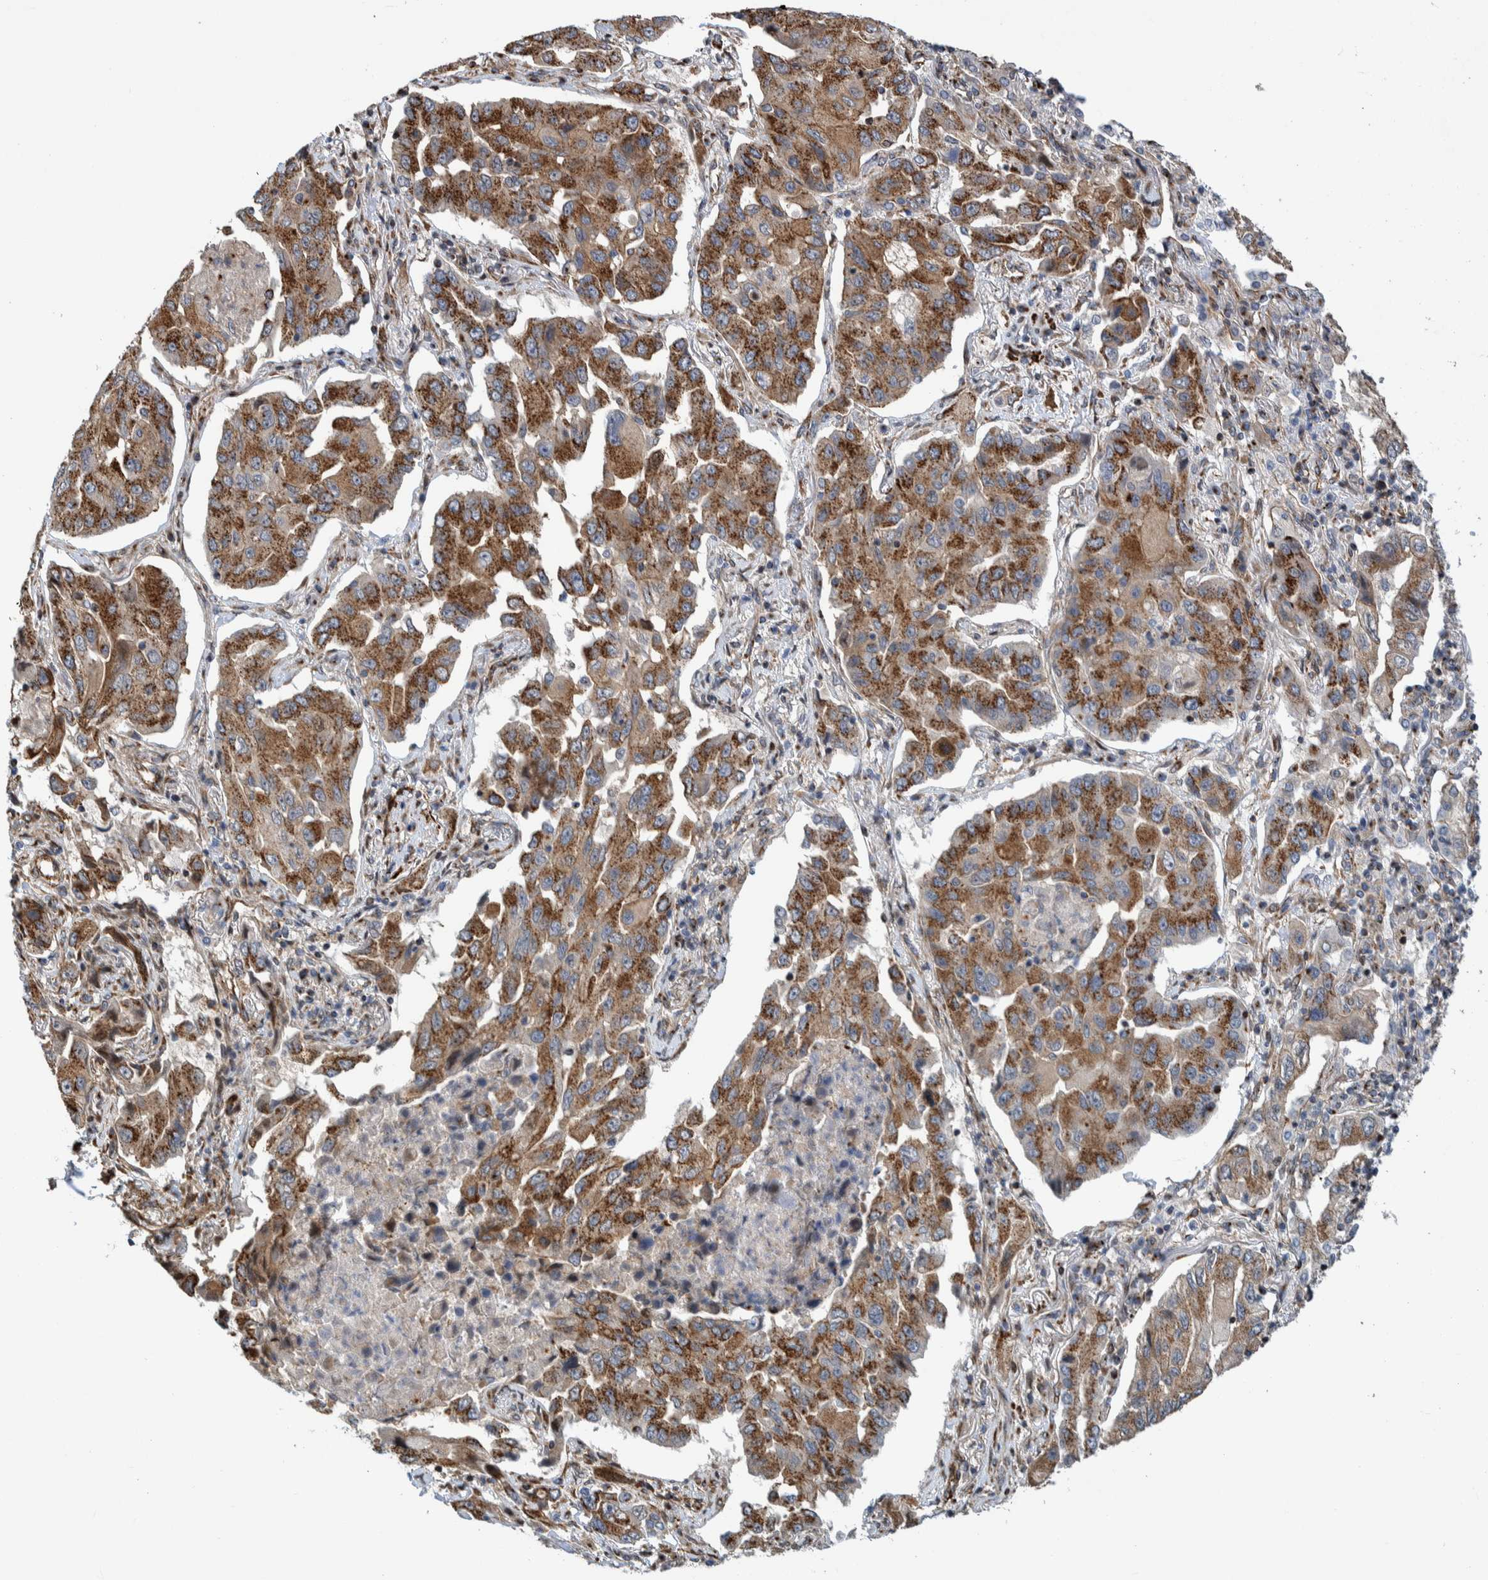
{"staining": {"intensity": "moderate", "quantity": ">75%", "location": "cytoplasmic/membranous"}, "tissue": "lung cancer", "cell_type": "Tumor cells", "image_type": "cancer", "snomed": [{"axis": "morphology", "description": "Adenocarcinoma, NOS"}, {"axis": "topography", "description": "Lung"}], "caption": "High-power microscopy captured an IHC micrograph of lung cancer, revealing moderate cytoplasmic/membranous staining in about >75% of tumor cells. The staining was performed using DAB to visualize the protein expression in brown, while the nuclei were stained in blue with hematoxylin (Magnification: 20x).", "gene": "CCDC57", "patient": {"sex": "female", "age": 65}}